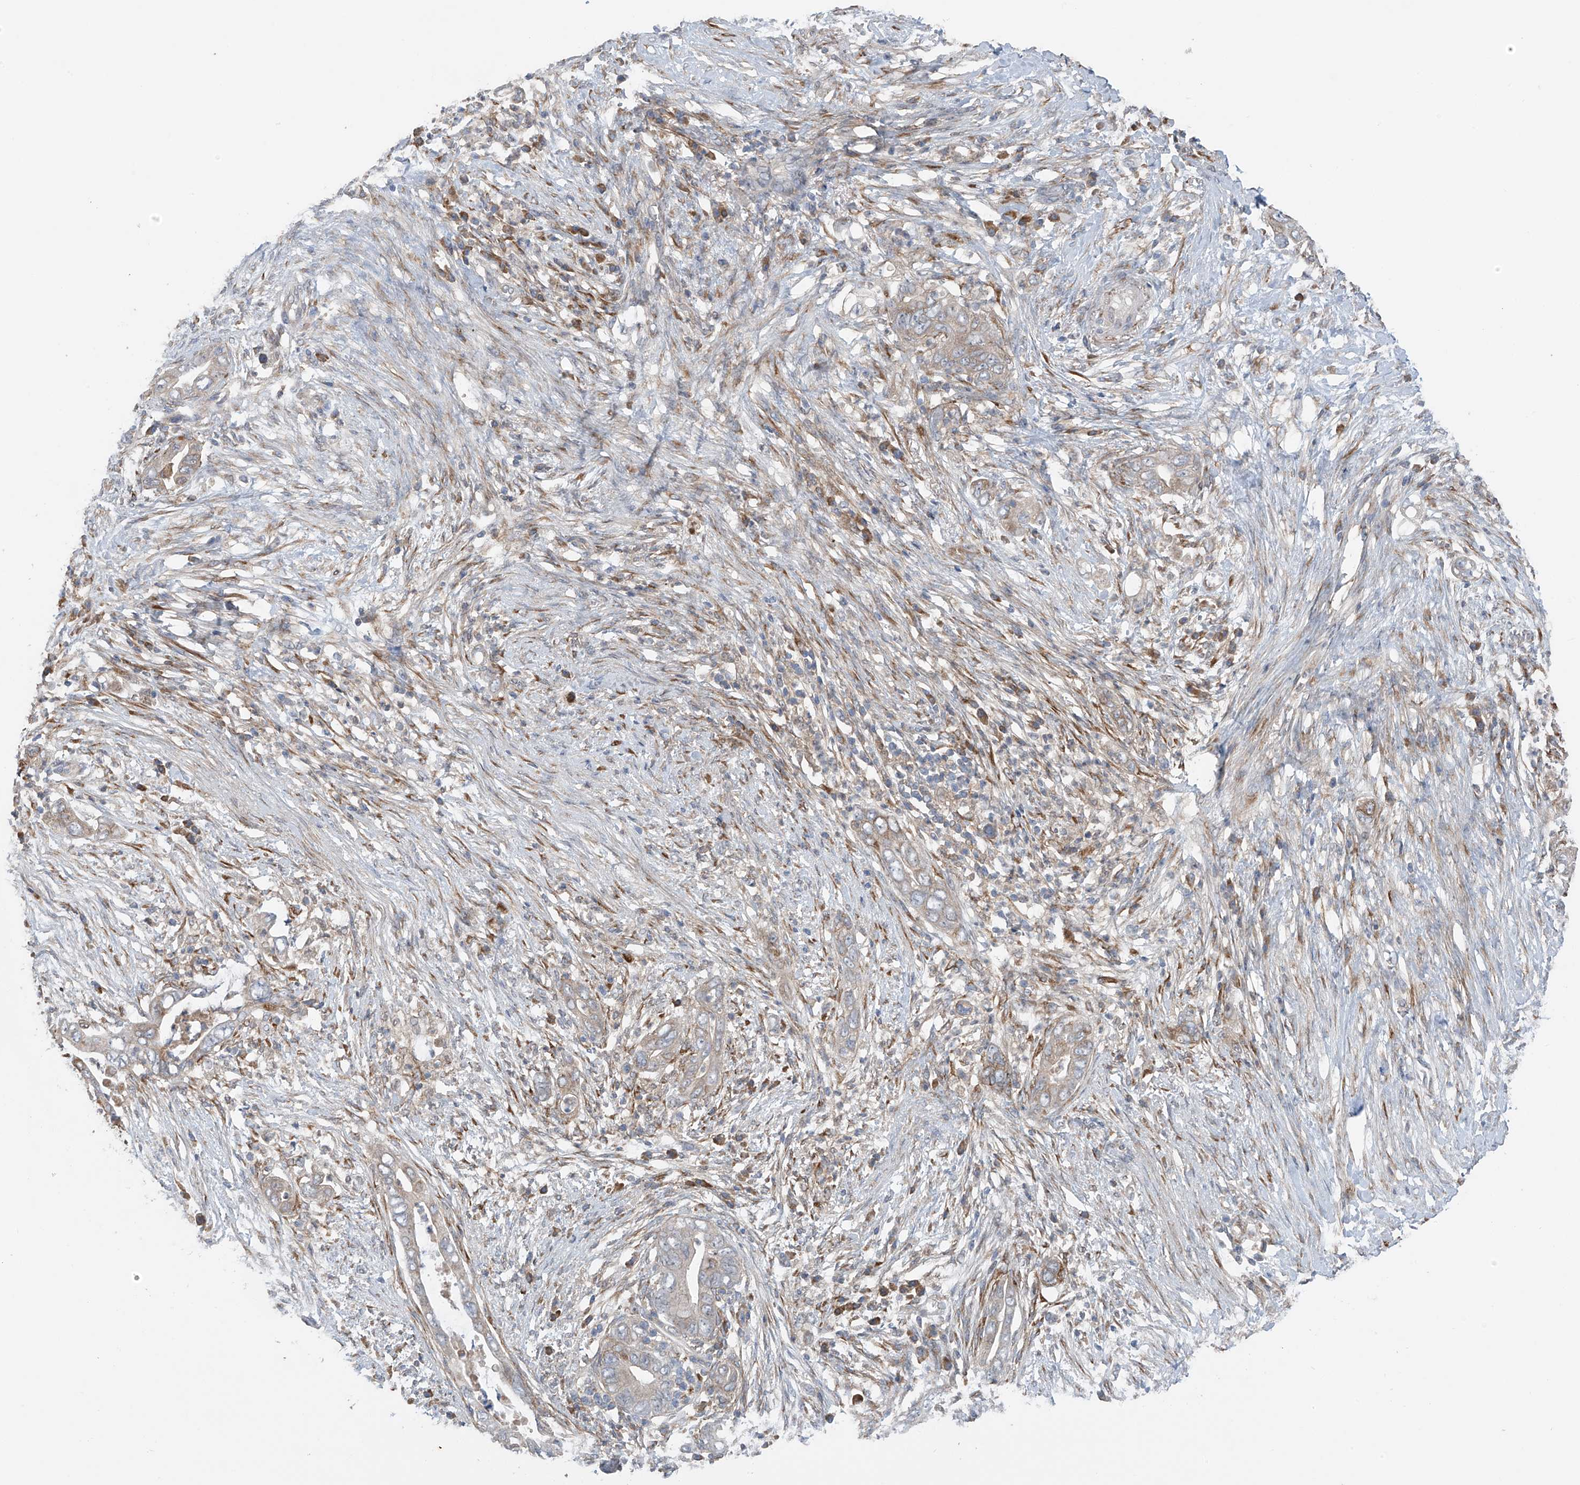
{"staining": {"intensity": "negative", "quantity": "none", "location": "none"}, "tissue": "pancreatic cancer", "cell_type": "Tumor cells", "image_type": "cancer", "snomed": [{"axis": "morphology", "description": "Adenocarcinoma, NOS"}, {"axis": "topography", "description": "Pancreas"}], "caption": "This is an IHC histopathology image of pancreatic cancer (adenocarcinoma). There is no expression in tumor cells.", "gene": "GALNTL6", "patient": {"sex": "male", "age": 75}}